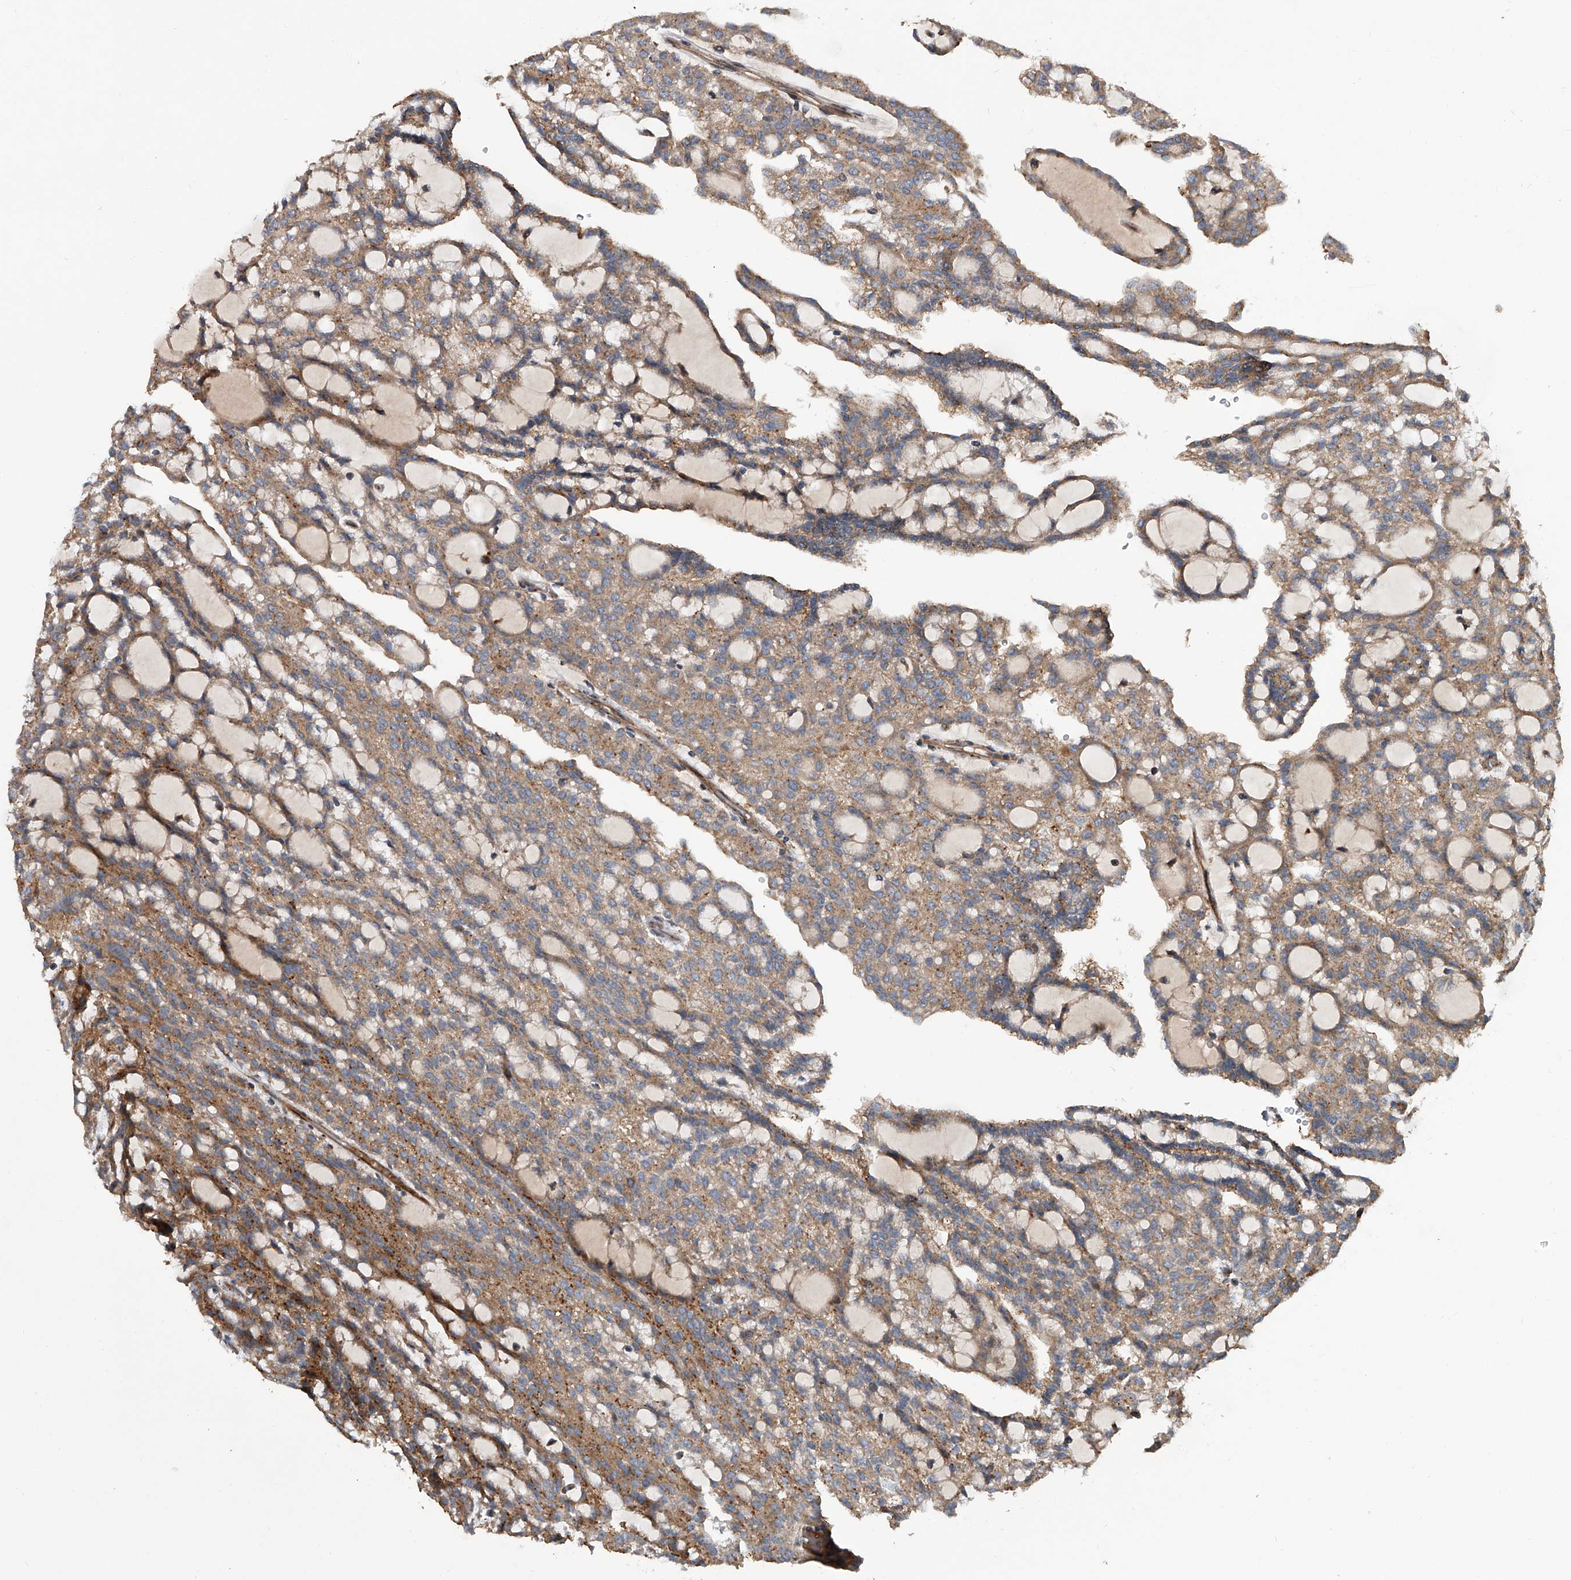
{"staining": {"intensity": "moderate", "quantity": ">75%", "location": "cytoplasmic/membranous"}, "tissue": "renal cancer", "cell_type": "Tumor cells", "image_type": "cancer", "snomed": [{"axis": "morphology", "description": "Adenocarcinoma, NOS"}, {"axis": "topography", "description": "Kidney"}], "caption": "IHC histopathology image of neoplastic tissue: renal adenocarcinoma stained using immunohistochemistry (IHC) displays medium levels of moderate protein expression localized specifically in the cytoplasmic/membranous of tumor cells, appearing as a cytoplasmic/membranous brown color.", "gene": "USP47", "patient": {"sex": "male", "age": 63}}